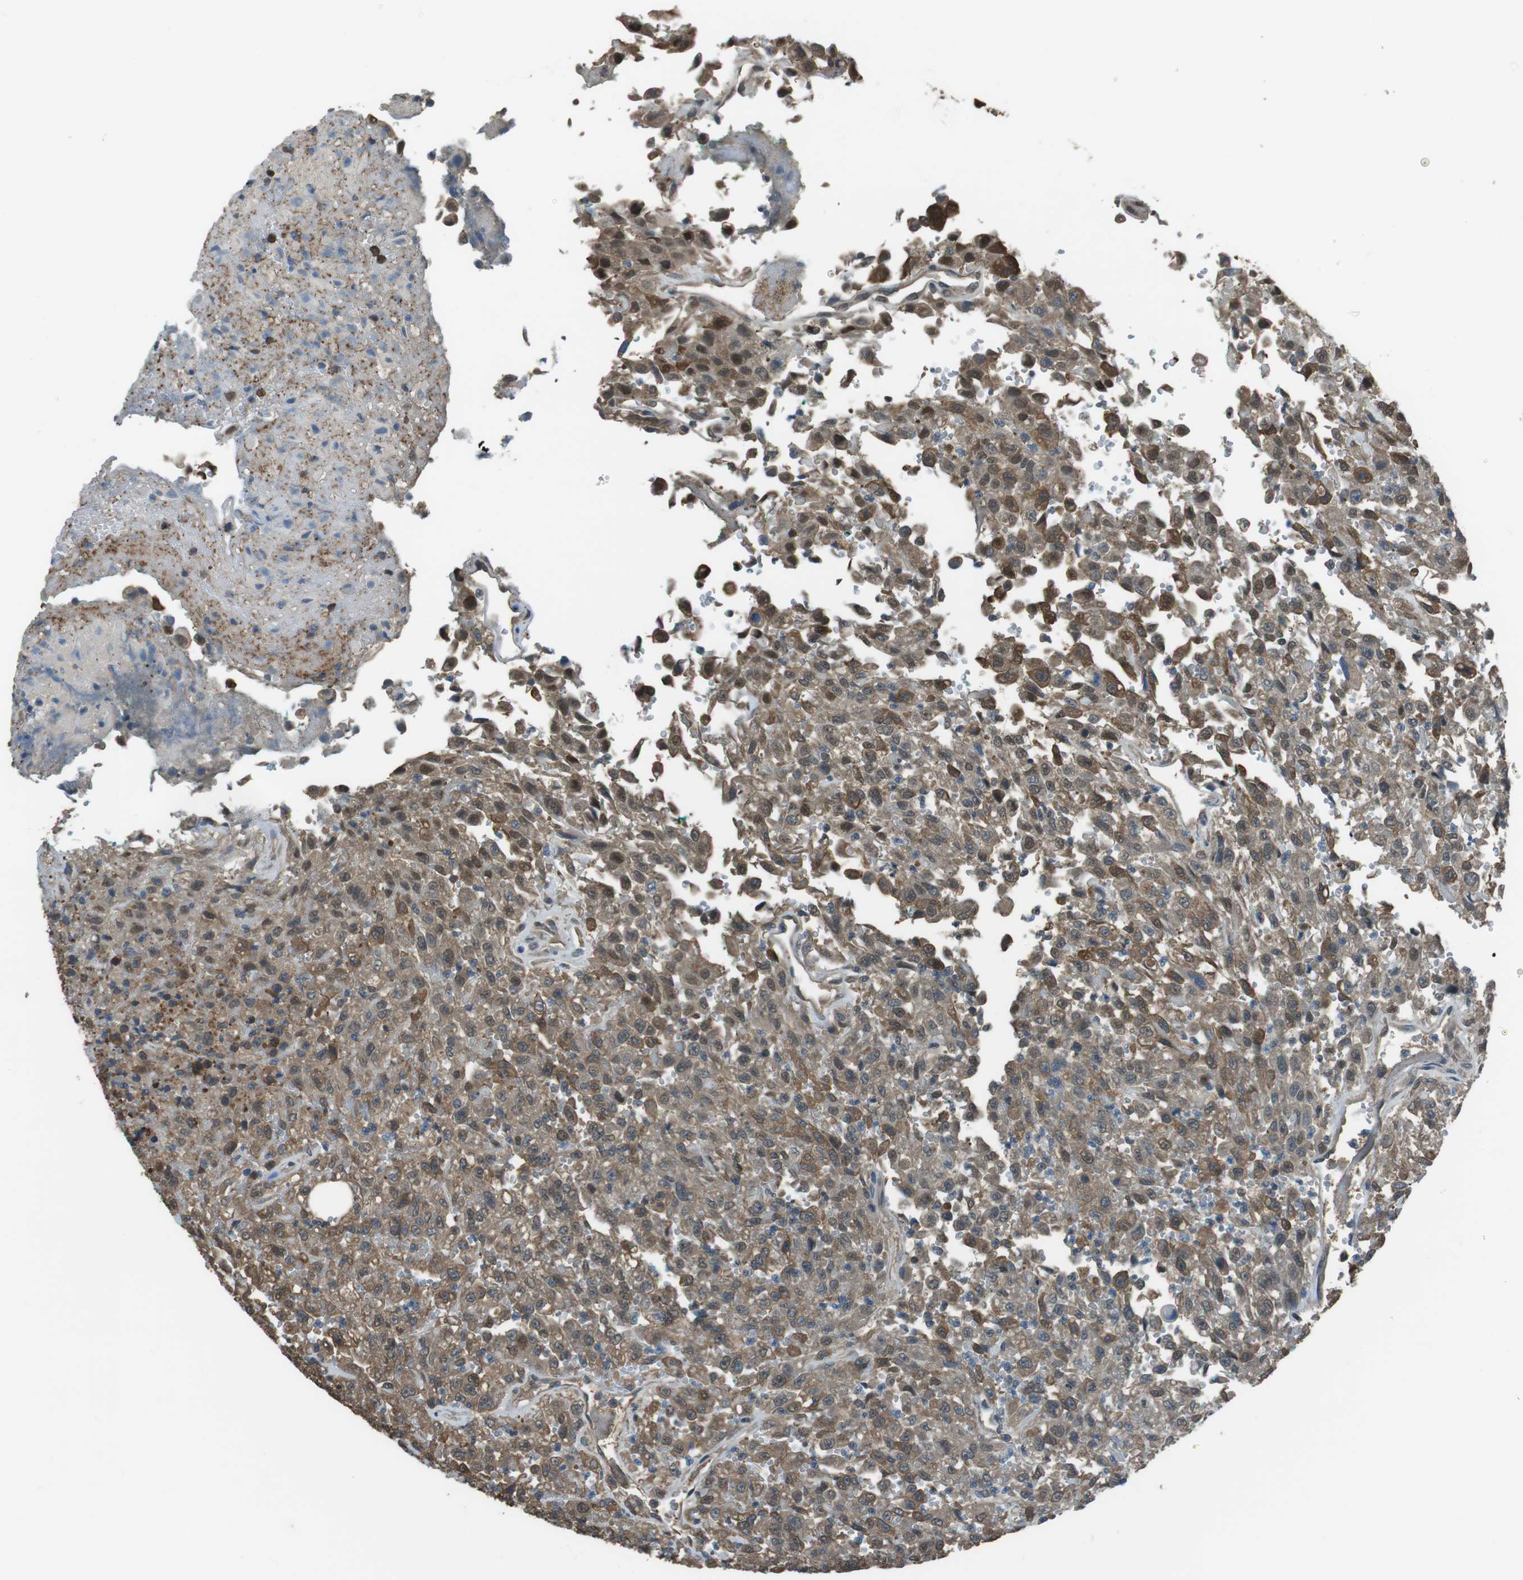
{"staining": {"intensity": "moderate", "quantity": ">75%", "location": "cytoplasmic/membranous,nuclear"}, "tissue": "urothelial cancer", "cell_type": "Tumor cells", "image_type": "cancer", "snomed": [{"axis": "morphology", "description": "Urothelial carcinoma, High grade"}, {"axis": "topography", "description": "Urinary bladder"}], "caption": "High-power microscopy captured an IHC photomicrograph of urothelial cancer, revealing moderate cytoplasmic/membranous and nuclear expression in about >75% of tumor cells.", "gene": "TWSG1", "patient": {"sex": "male", "age": 46}}